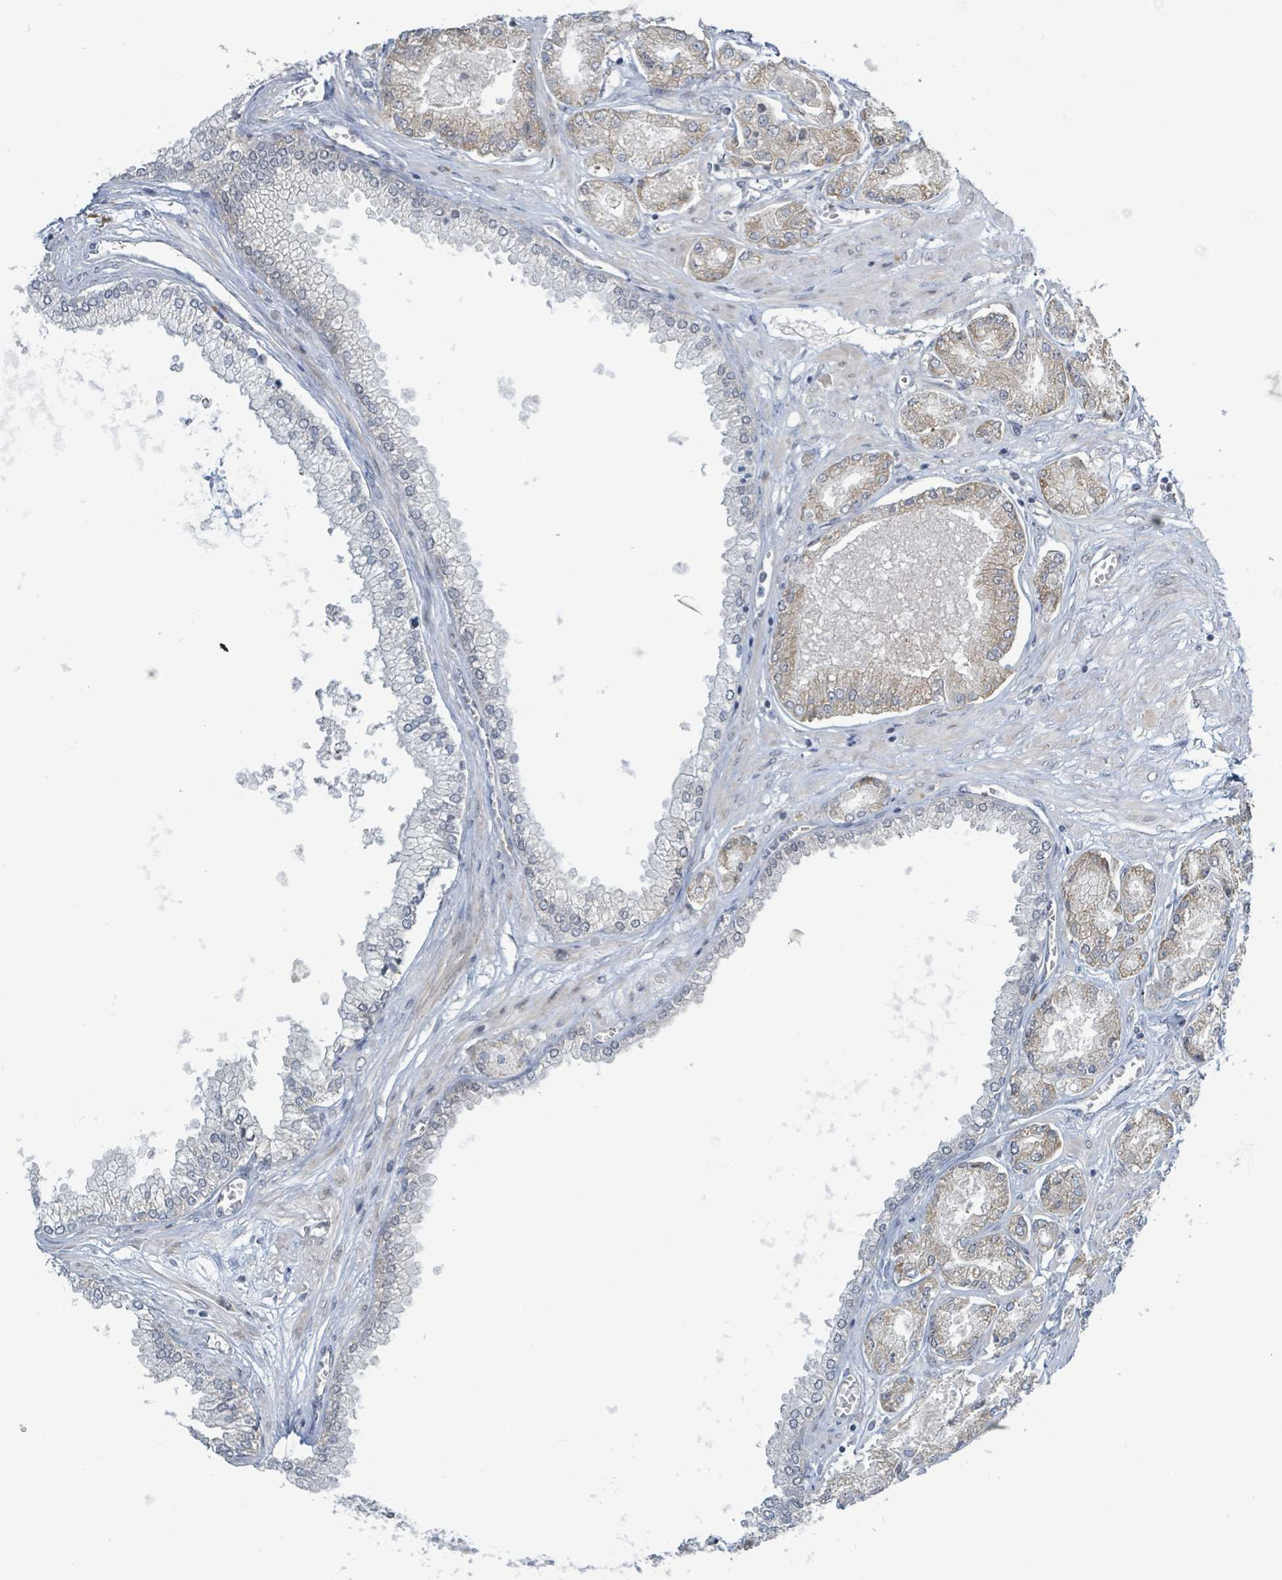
{"staining": {"intensity": "weak", "quantity": "25%-75%", "location": "cytoplasmic/membranous"}, "tissue": "prostate cancer", "cell_type": "Tumor cells", "image_type": "cancer", "snomed": [{"axis": "morphology", "description": "Adenocarcinoma, NOS"}, {"axis": "topography", "description": "Prostate and seminal vesicle, NOS"}], "caption": "Tumor cells reveal low levels of weak cytoplasmic/membranous expression in approximately 25%-75% of cells in human prostate cancer (adenocarcinoma).", "gene": "RPL32", "patient": {"sex": "male", "age": 76}}